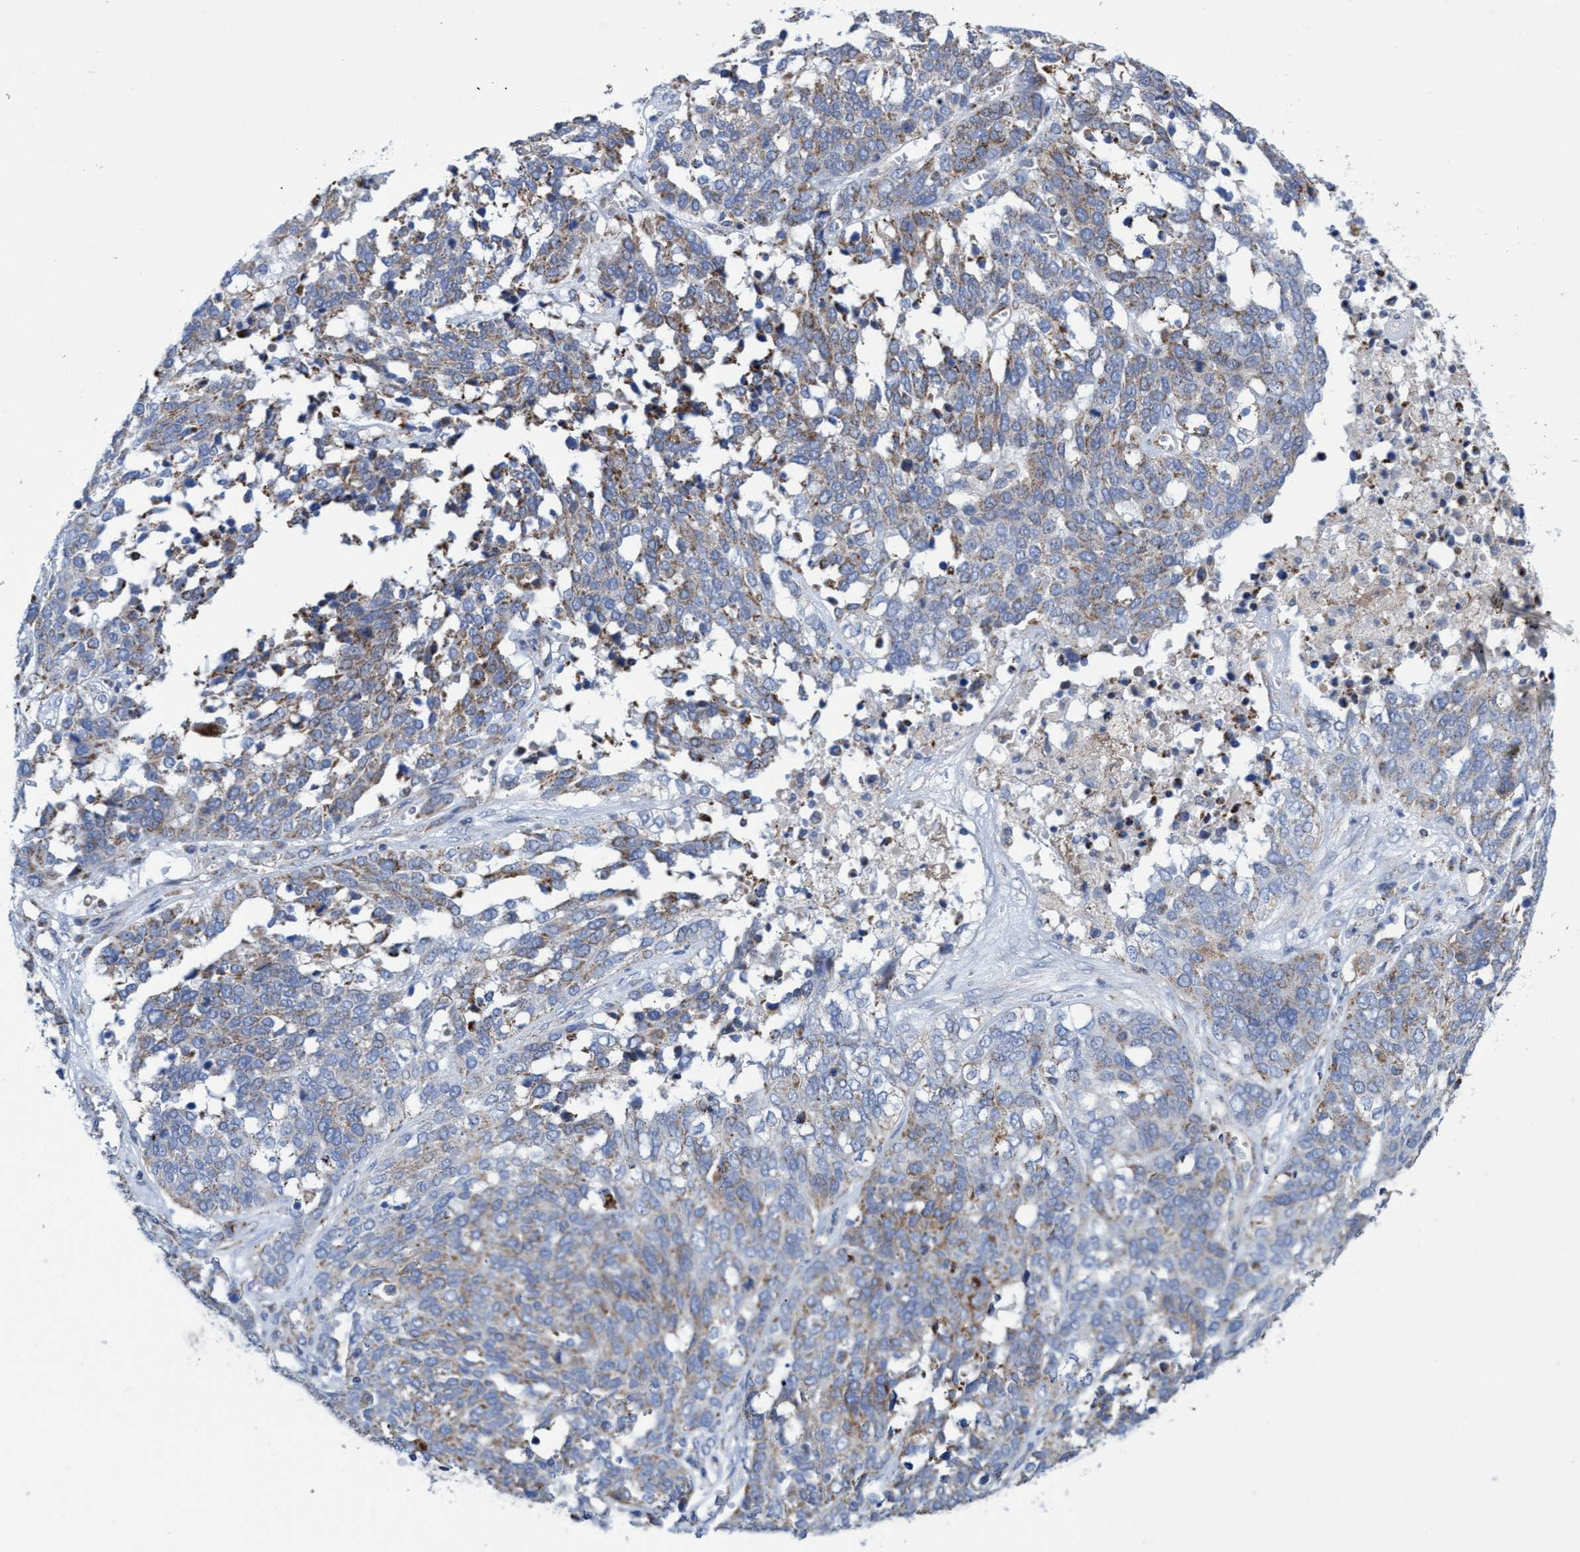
{"staining": {"intensity": "moderate", "quantity": "<25%", "location": "cytoplasmic/membranous"}, "tissue": "ovarian cancer", "cell_type": "Tumor cells", "image_type": "cancer", "snomed": [{"axis": "morphology", "description": "Cystadenocarcinoma, serous, NOS"}, {"axis": "topography", "description": "Ovary"}], "caption": "IHC photomicrograph of serous cystadenocarcinoma (ovarian) stained for a protein (brown), which exhibits low levels of moderate cytoplasmic/membranous positivity in about <25% of tumor cells.", "gene": "ZNF750", "patient": {"sex": "female", "age": 44}}